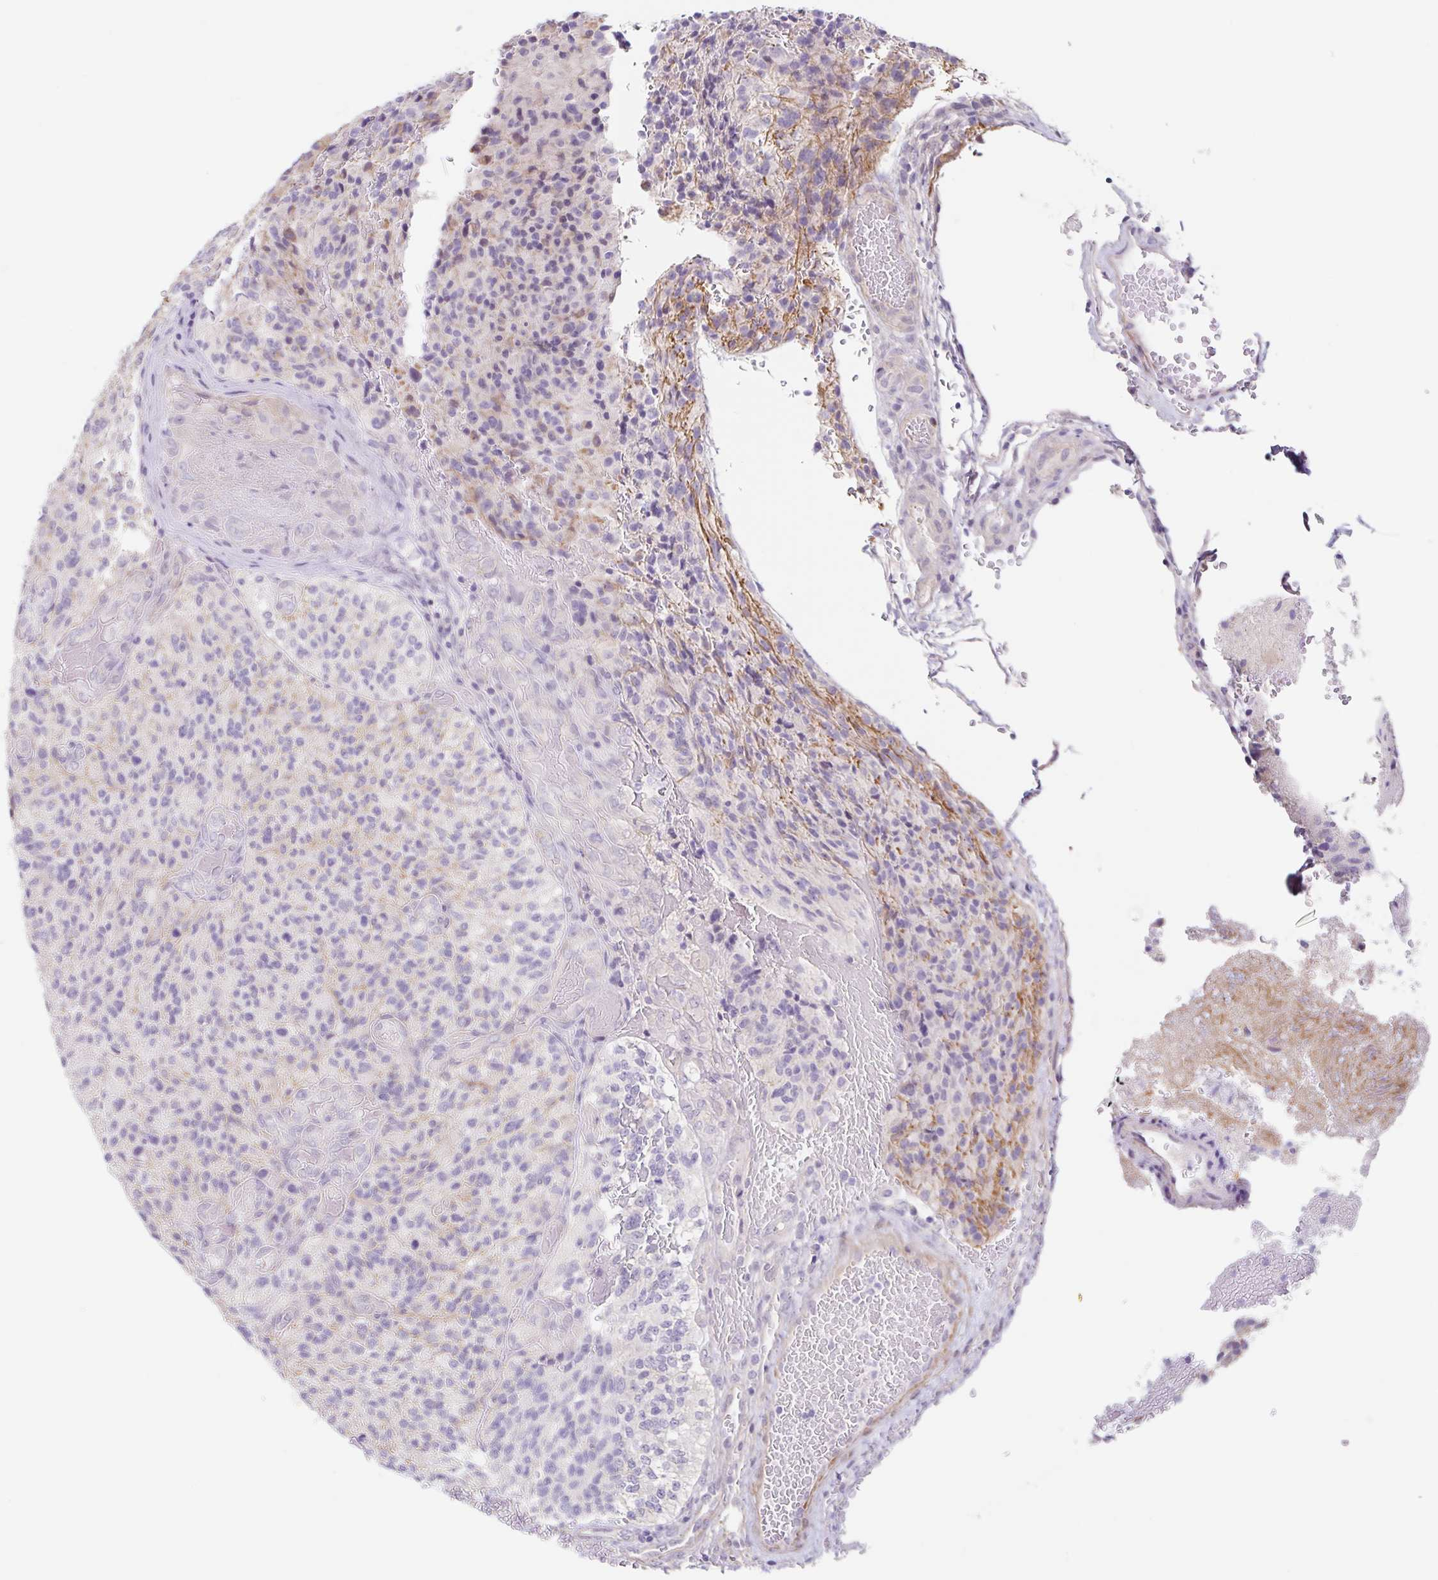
{"staining": {"intensity": "negative", "quantity": "none", "location": "none"}, "tissue": "glioma", "cell_type": "Tumor cells", "image_type": "cancer", "snomed": [{"axis": "morphology", "description": "Normal tissue, NOS"}, {"axis": "morphology", "description": "Glioma, malignant, High grade"}, {"axis": "topography", "description": "Cerebral cortex"}], "caption": "Glioma was stained to show a protein in brown. There is no significant expression in tumor cells.", "gene": "DCAF17", "patient": {"sex": "male", "age": 56}}